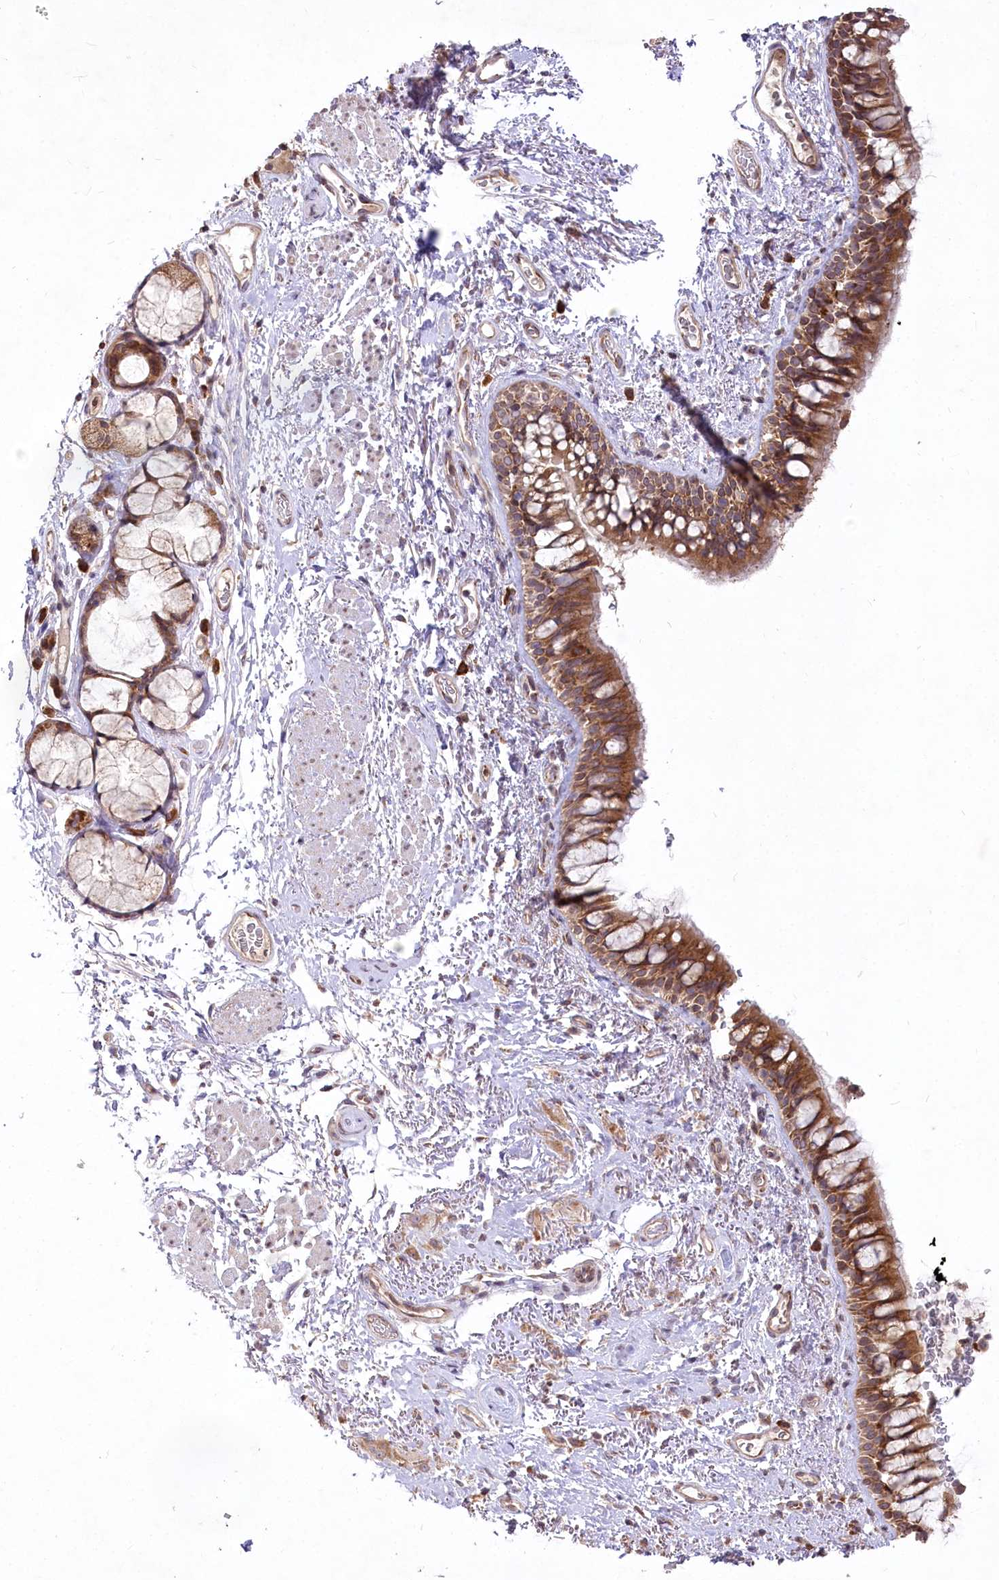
{"staining": {"intensity": "moderate", "quantity": ">75%", "location": "cytoplasmic/membranous"}, "tissue": "bronchus", "cell_type": "Respiratory epithelial cells", "image_type": "normal", "snomed": [{"axis": "morphology", "description": "Normal tissue, NOS"}, {"axis": "topography", "description": "Cartilage tissue"}, {"axis": "topography", "description": "Bronchus"}], "caption": "This is an image of immunohistochemistry (IHC) staining of normal bronchus, which shows moderate staining in the cytoplasmic/membranous of respiratory epithelial cells.", "gene": "STT3B", "patient": {"sex": "female", "age": 73}}